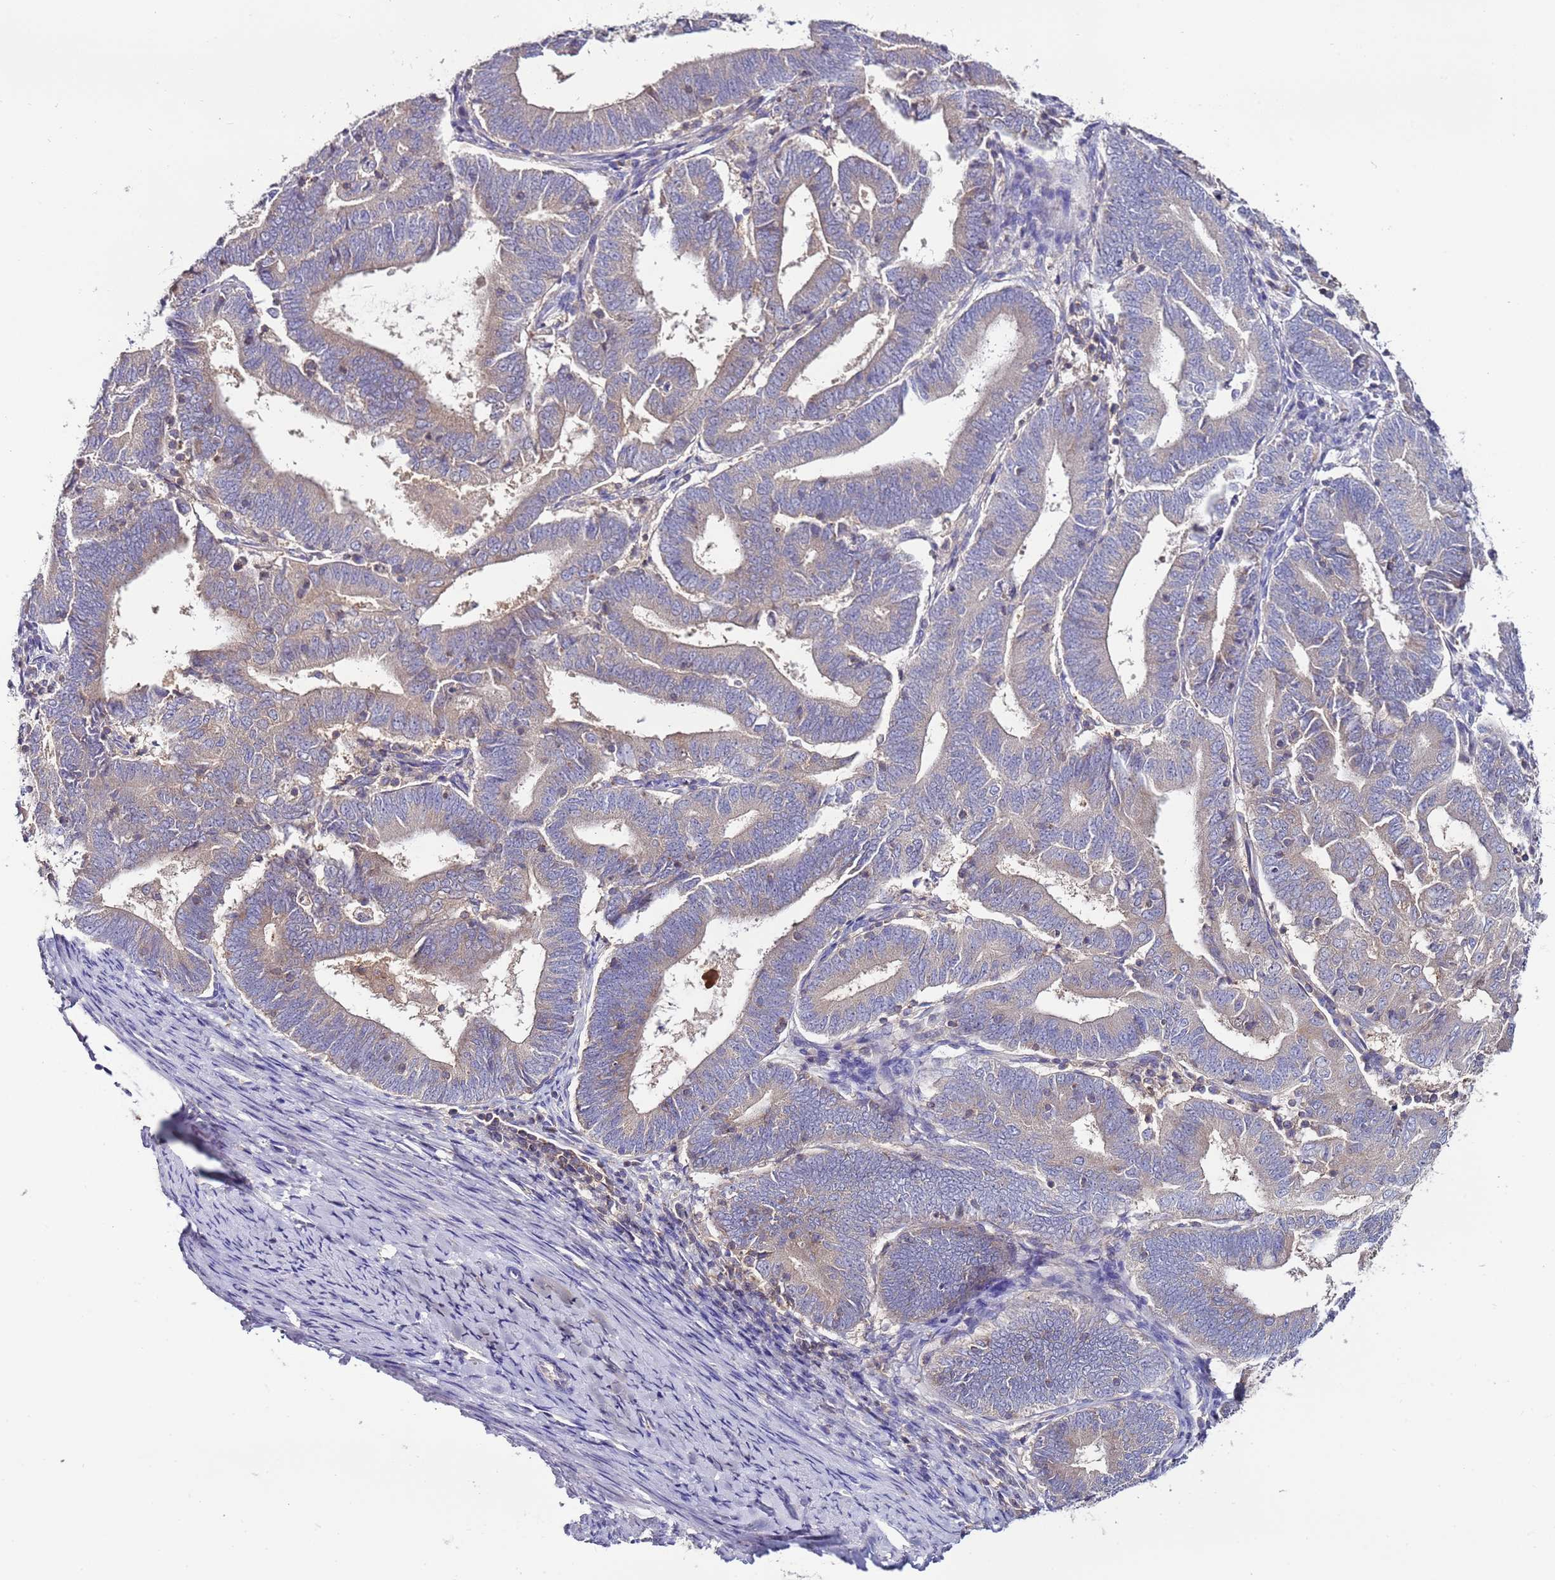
{"staining": {"intensity": "weak", "quantity": "<25%", "location": "cytoplasmic/membranous"}, "tissue": "endometrial cancer", "cell_type": "Tumor cells", "image_type": "cancer", "snomed": [{"axis": "morphology", "description": "Adenocarcinoma, NOS"}, {"axis": "topography", "description": "Endometrium"}], "caption": "The immunohistochemistry (IHC) histopathology image has no significant positivity in tumor cells of endometrial cancer tissue.", "gene": "IGIP", "patient": {"sex": "female", "age": 70}}